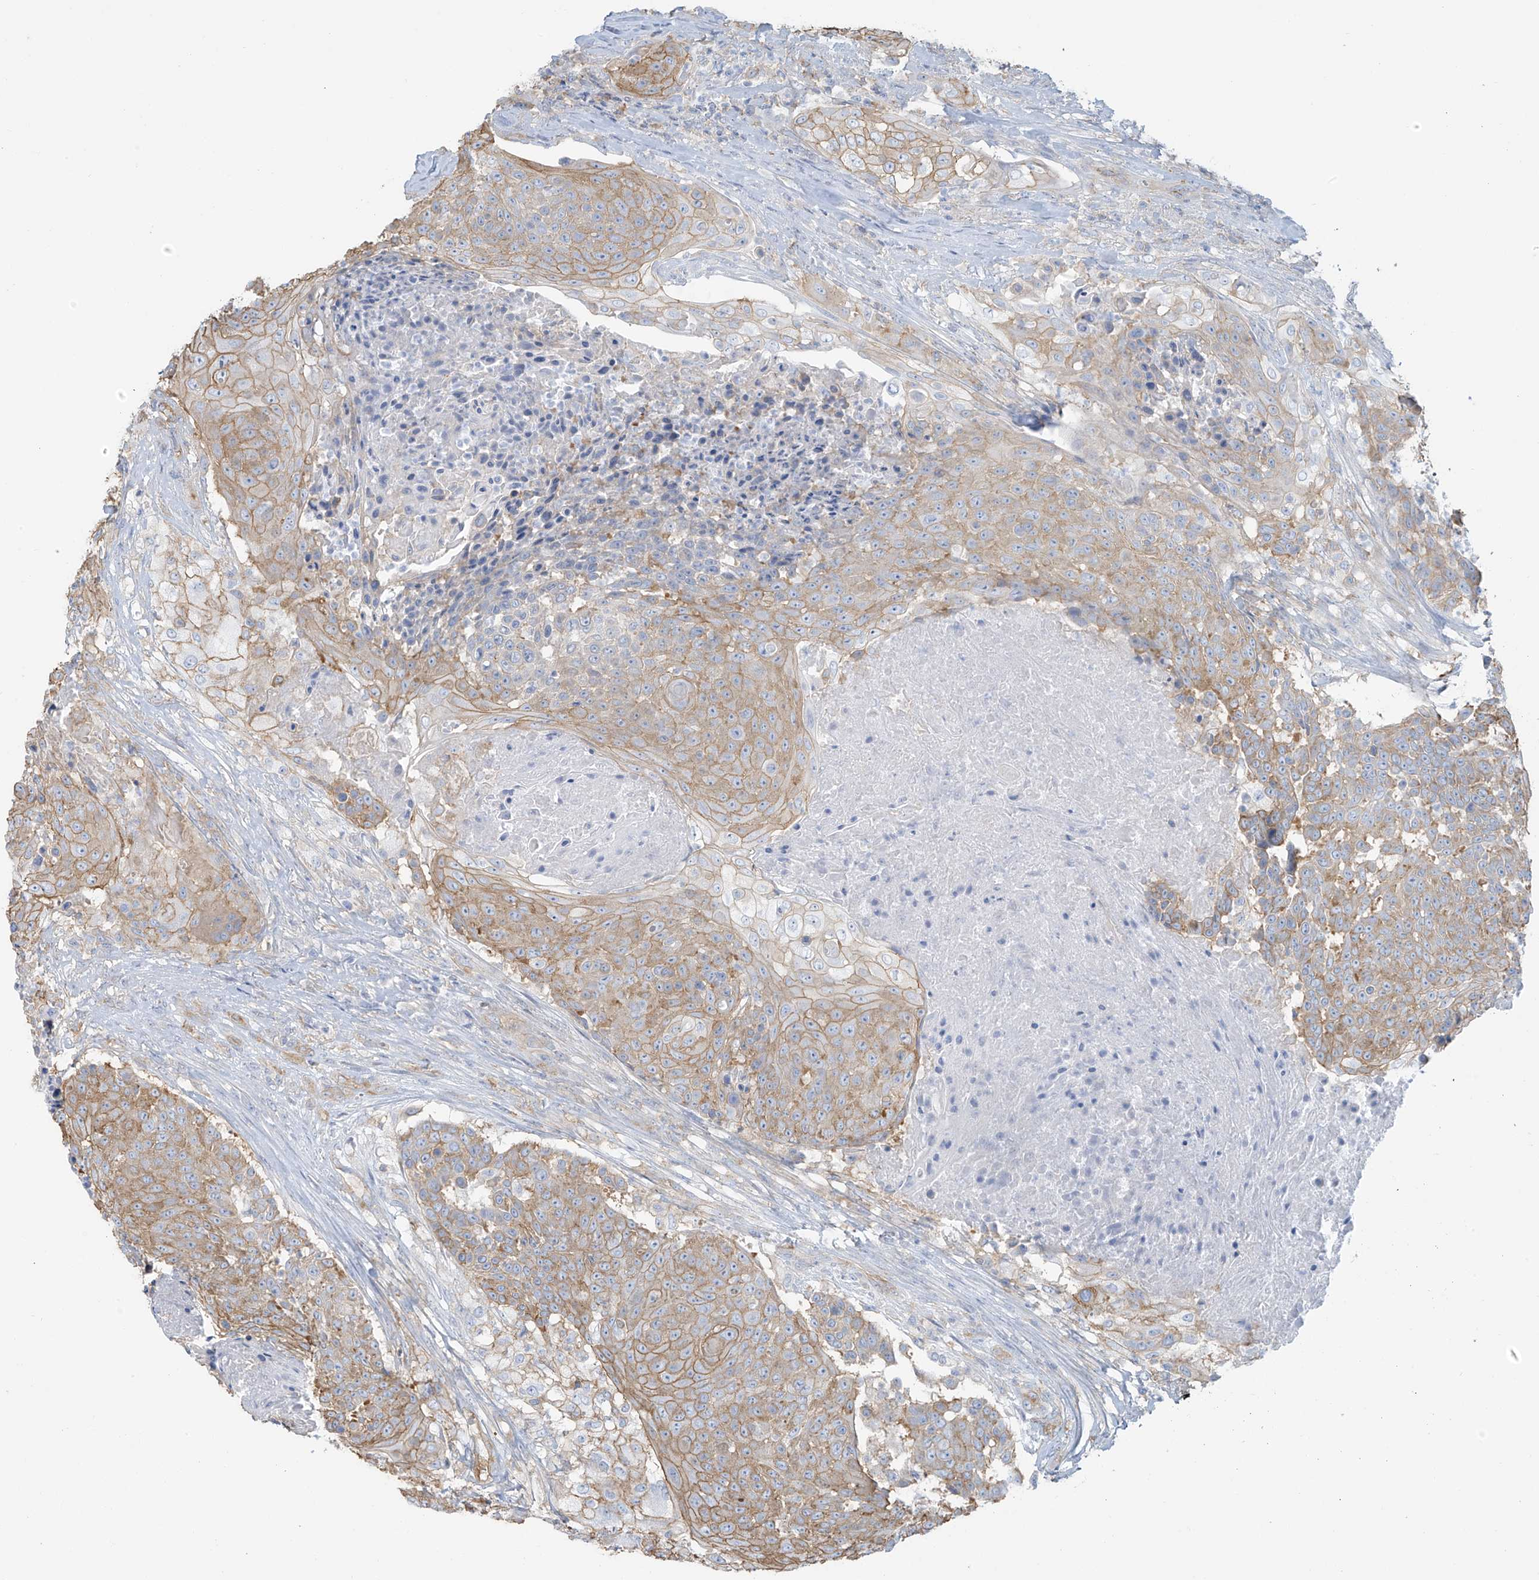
{"staining": {"intensity": "moderate", "quantity": ">75%", "location": "cytoplasmic/membranous"}, "tissue": "urothelial cancer", "cell_type": "Tumor cells", "image_type": "cancer", "snomed": [{"axis": "morphology", "description": "Urothelial carcinoma, High grade"}, {"axis": "topography", "description": "Urinary bladder"}], "caption": "Immunohistochemical staining of high-grade urothelial carcinoma demonstrates medium levels of moderate cytoplasmic/membranous protein staining in about >75% of tumor cells.", "gene": "ZNF846", "patient": {"sex": "female", "age": 63}}